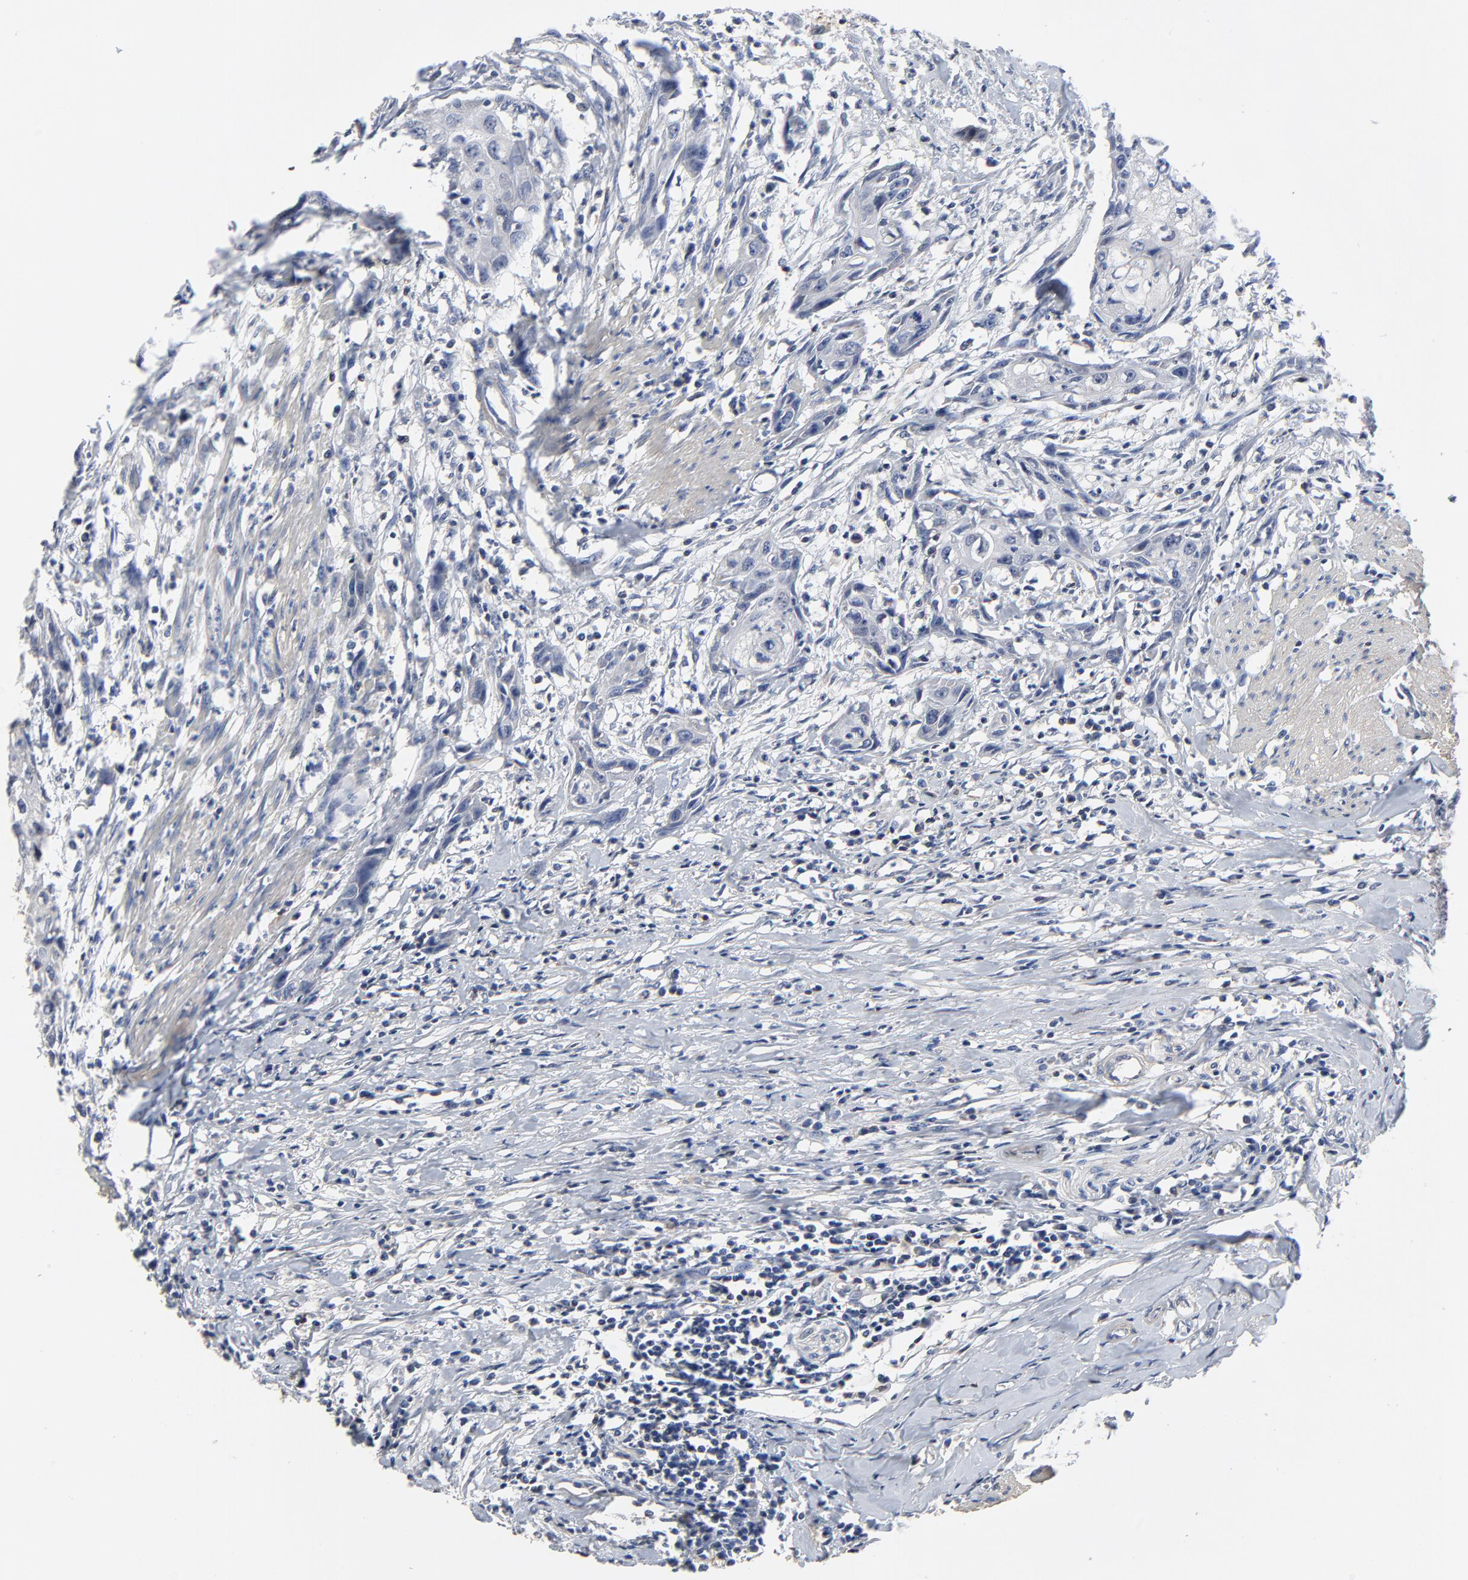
{"staining": {"intensity": "negative", "quantity": "none", "location": "none"}, "tissue": "urothelial cancer", "cell_type": "Tumor cells", "image_type": "cancer", "snomed": [{"axis": "morphology", "description": "Urothelial carcinoma, High grade"}, {"axis": "topography", "description": "Urinary bladder"}], "caption": "Immunohistochemistry of human urothelial cancer shows no staining in tumor cells. (DAB immunohistochemistry with hematoxylin counter stain).", "gene": "SKAP1", "patient": {"sex": "male", "age": 54}}